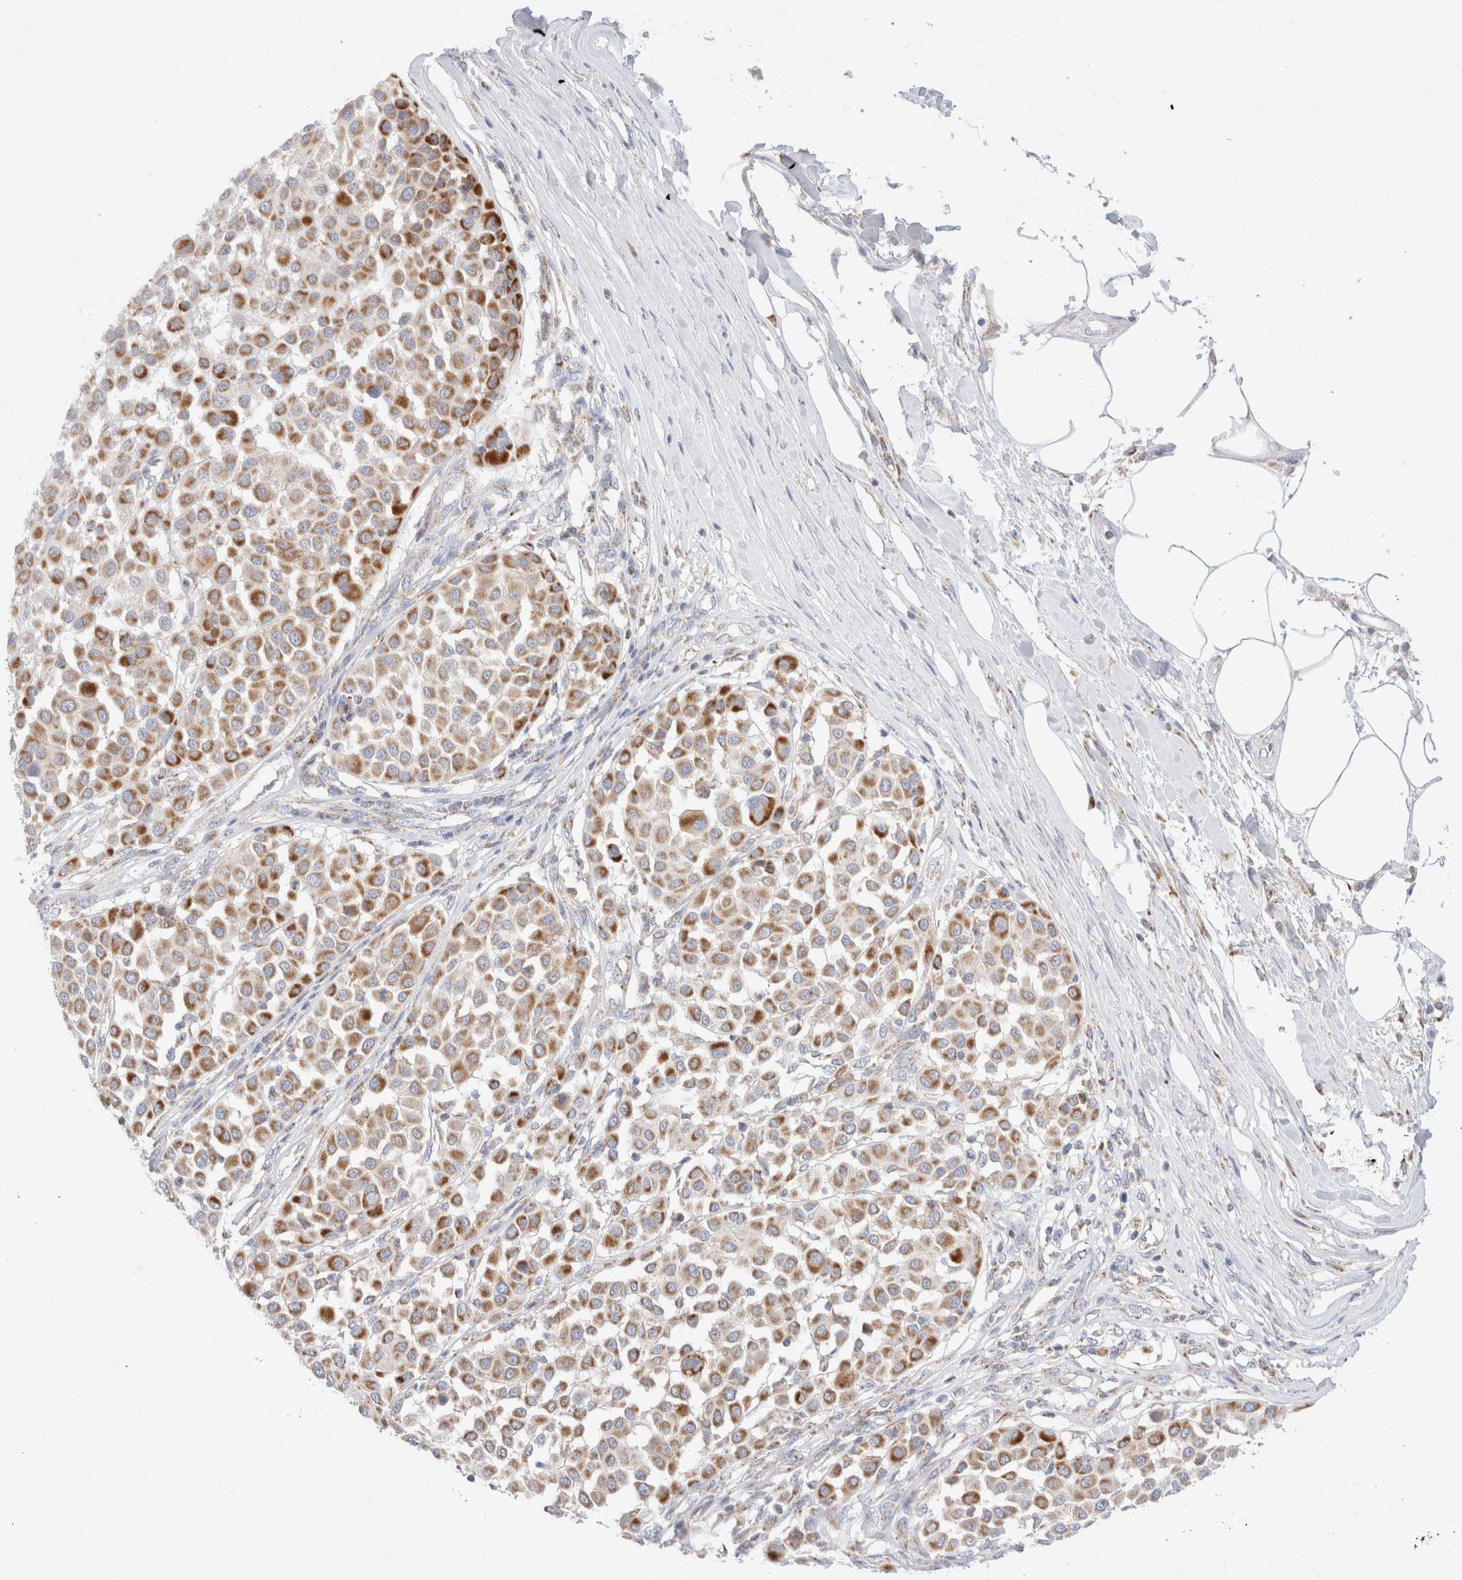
{"staining": {"intensity": "moderate", "quantity": ">75%", "location": "cytoplasmic/membranous"}, "tissue": "melanoma", "cell_type": "Tumor cells", "image_type": "cancer", "snomed": [{"axis": "morphology", "description": "Malignant melanoma, Metastatic site"}, {"axis": "topography", "description": "Soft tissue"}], "caption": "Malignant melanoma (metastatic site) stained for a protein (brown) reveals moderate cytoplasmic/membranous positive expression in approximately >75% of tumor cells.", "gene": "ATP6V1C1", "patient": {"sex": "male", "age": 41}}